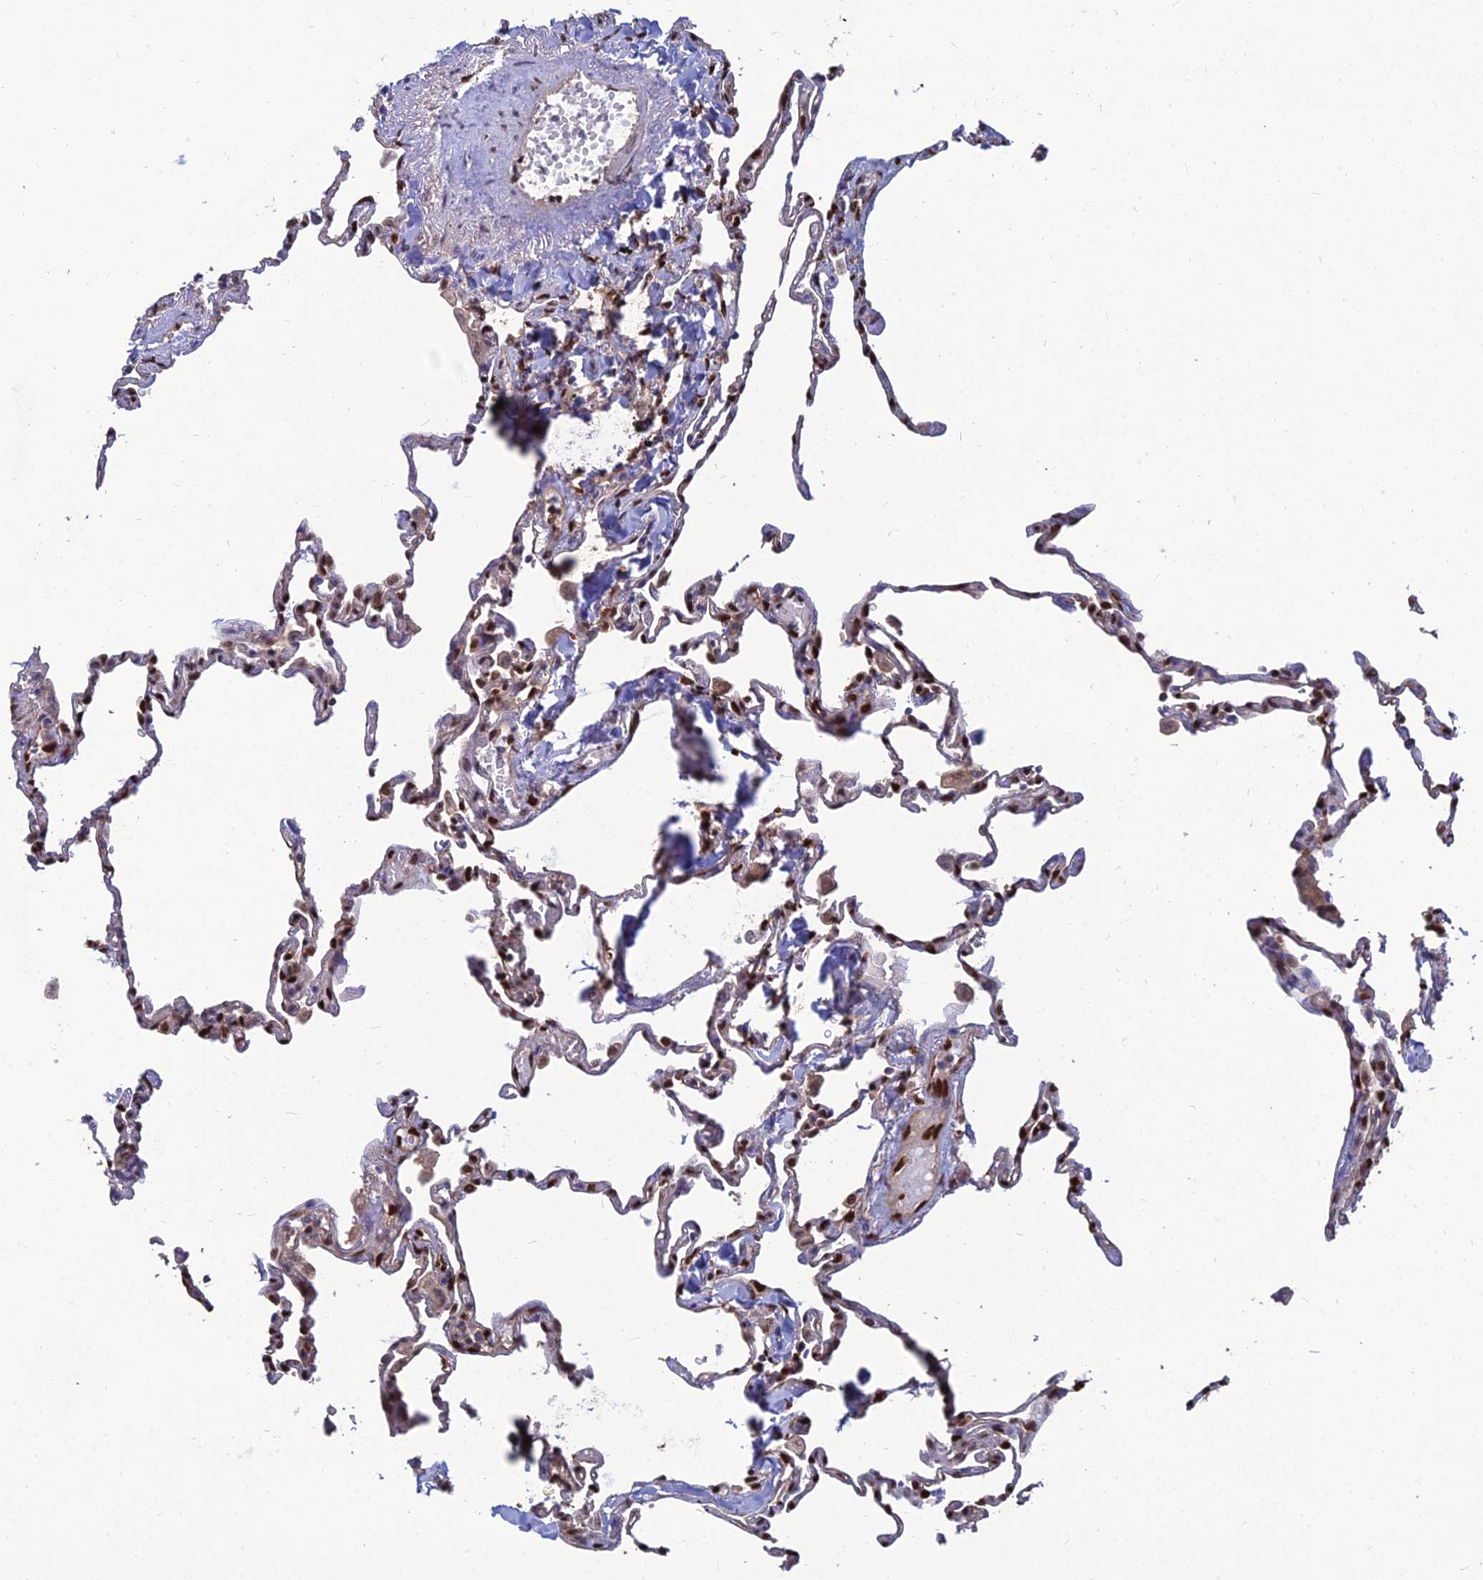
{"staining": {"intensity": "strong", "quantity": "25%-75%", "location": "nuclear"}, "tissue": "lung", "cell_type": "Alveolar cells", "image_type": "normal", "snomed": [{"axis": "morphology", "description": "Normal tissue, NOS"}, {"axis": "topography", "description": "Lung"}], "caption": "An IHC photomicrograph of benign tissue is shown. Protein staining in brown labels strong nuclear positivity in lung within alveolar cells.", "gene": "DNPEP", "patient": {"sex": "male", "age": 59}}